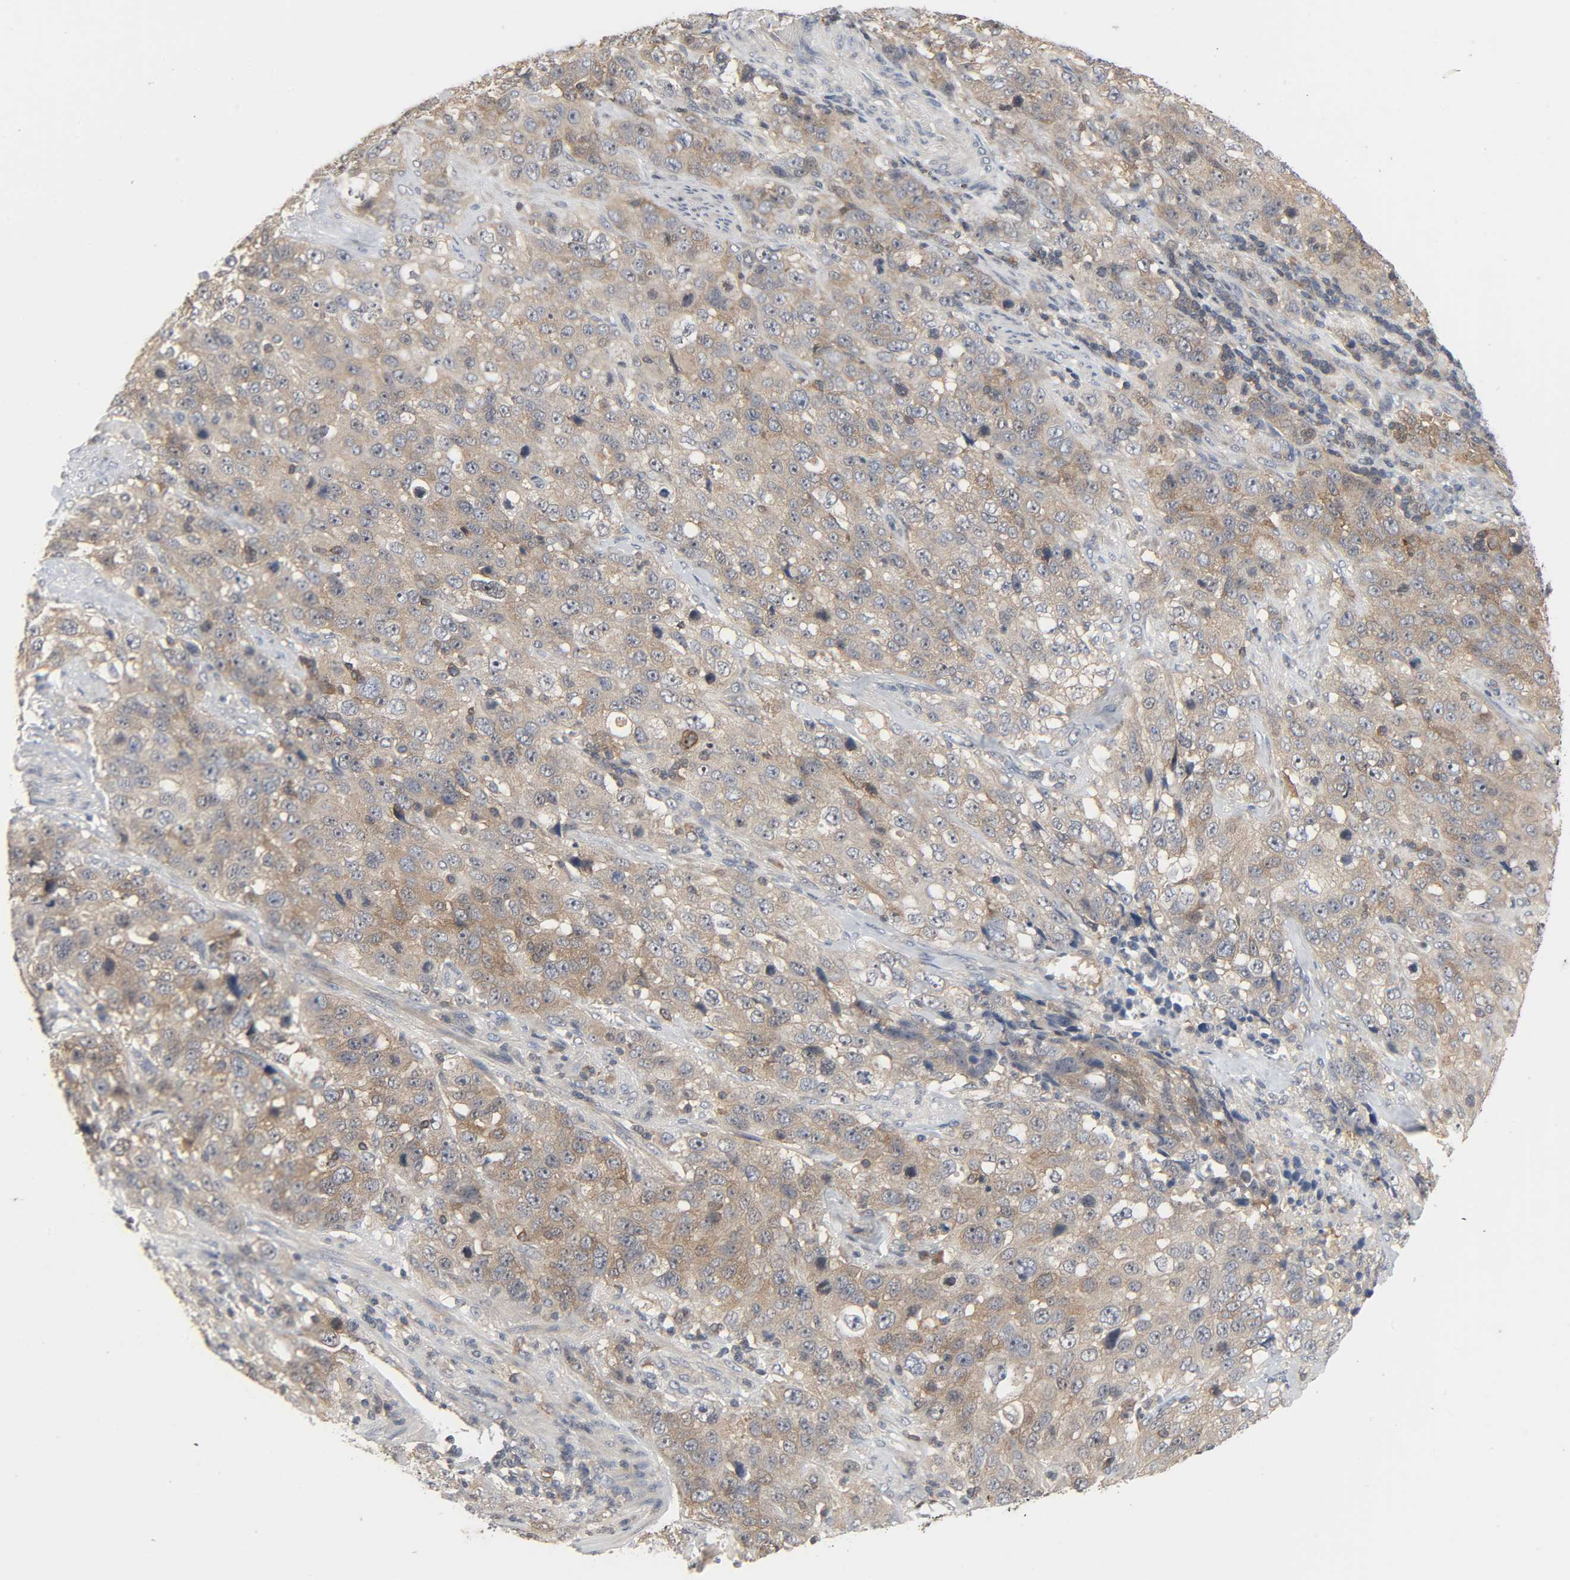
{"staining": {"intensity": "moderate", "quantity": ">75%", "location": "cytoplasmic/membranous,nuclear"}, "tissue": "stomach cancer", "cell_type": "Tumor cells", "image_type": "cancer", "snomed": [{"axis": "morphology", "description": "Normal tissue, NOS"}, {"axis": "morphology", "description": "Adenocarcinoma, NOS"}, {"axis": "topography", "description": "Stomach"}], "caption": "Tumor cells display moderate cytoplasmic/membranous and nuclear positivity in approximately >75% of cells in stomach cancer (adenocarcinoma). Ihc stains the protein in brown and the nuclei are stained blue.", "gene": "PLEKHA2", "patient": {"sex": "male", "age": 48}}